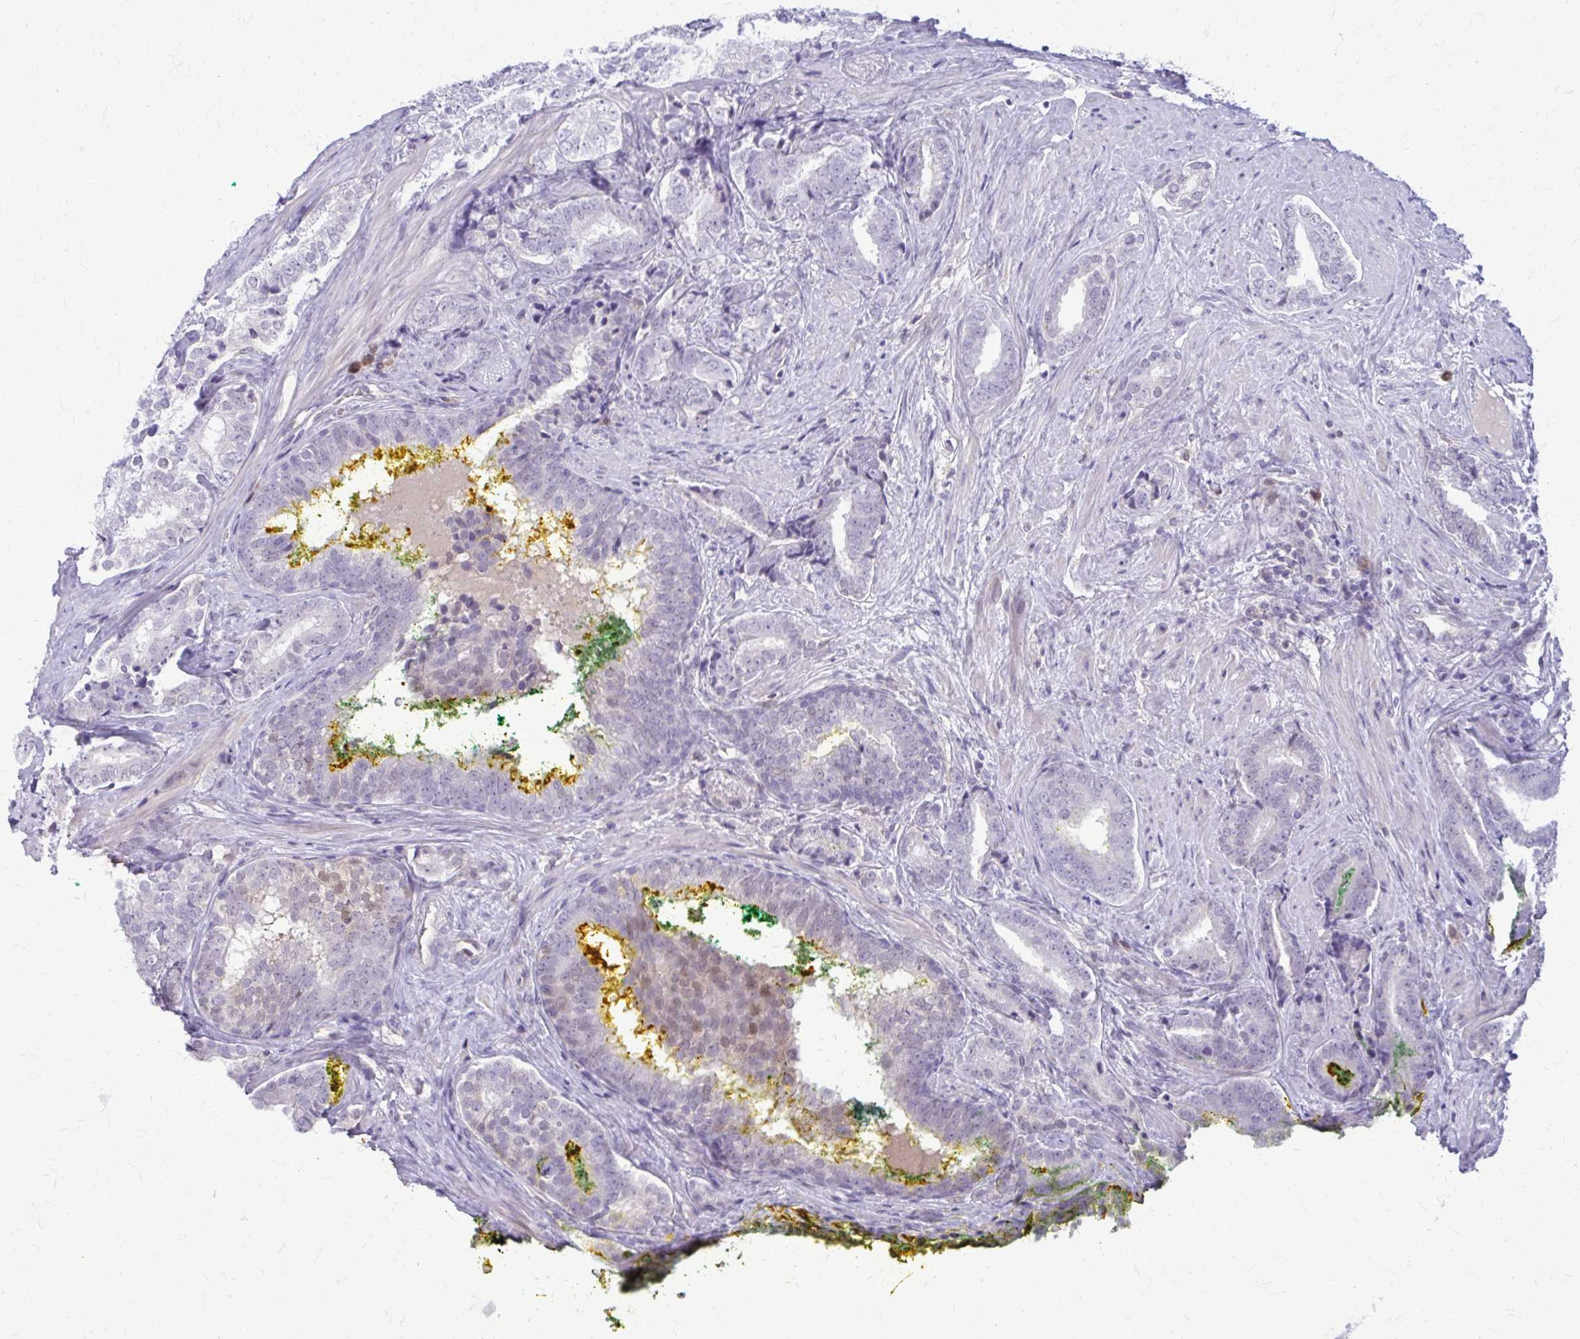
{"staining": {"intensity": "negative", "quantity": "none", "location": "none"}, "tissue": "prostate cancer", "cell_type": "Tumor cells", "image_type": "cancer", "snomed": [{"axis": "morphology", "description": "Adenocarcinoma, High grade"}, {"axis": "topography", "description": "Prostate"}], "caption": "Protein analysis of prostate cancer (adenocarcinoma (high-grade)) displays no significant positivity in tumor cells. (Brightfield microscopy of DAB (3,3'-diaminobenzidine) IHC at high magnification).", "gene": "GLRX", "patient": {"sex": "male", "age": 72}}